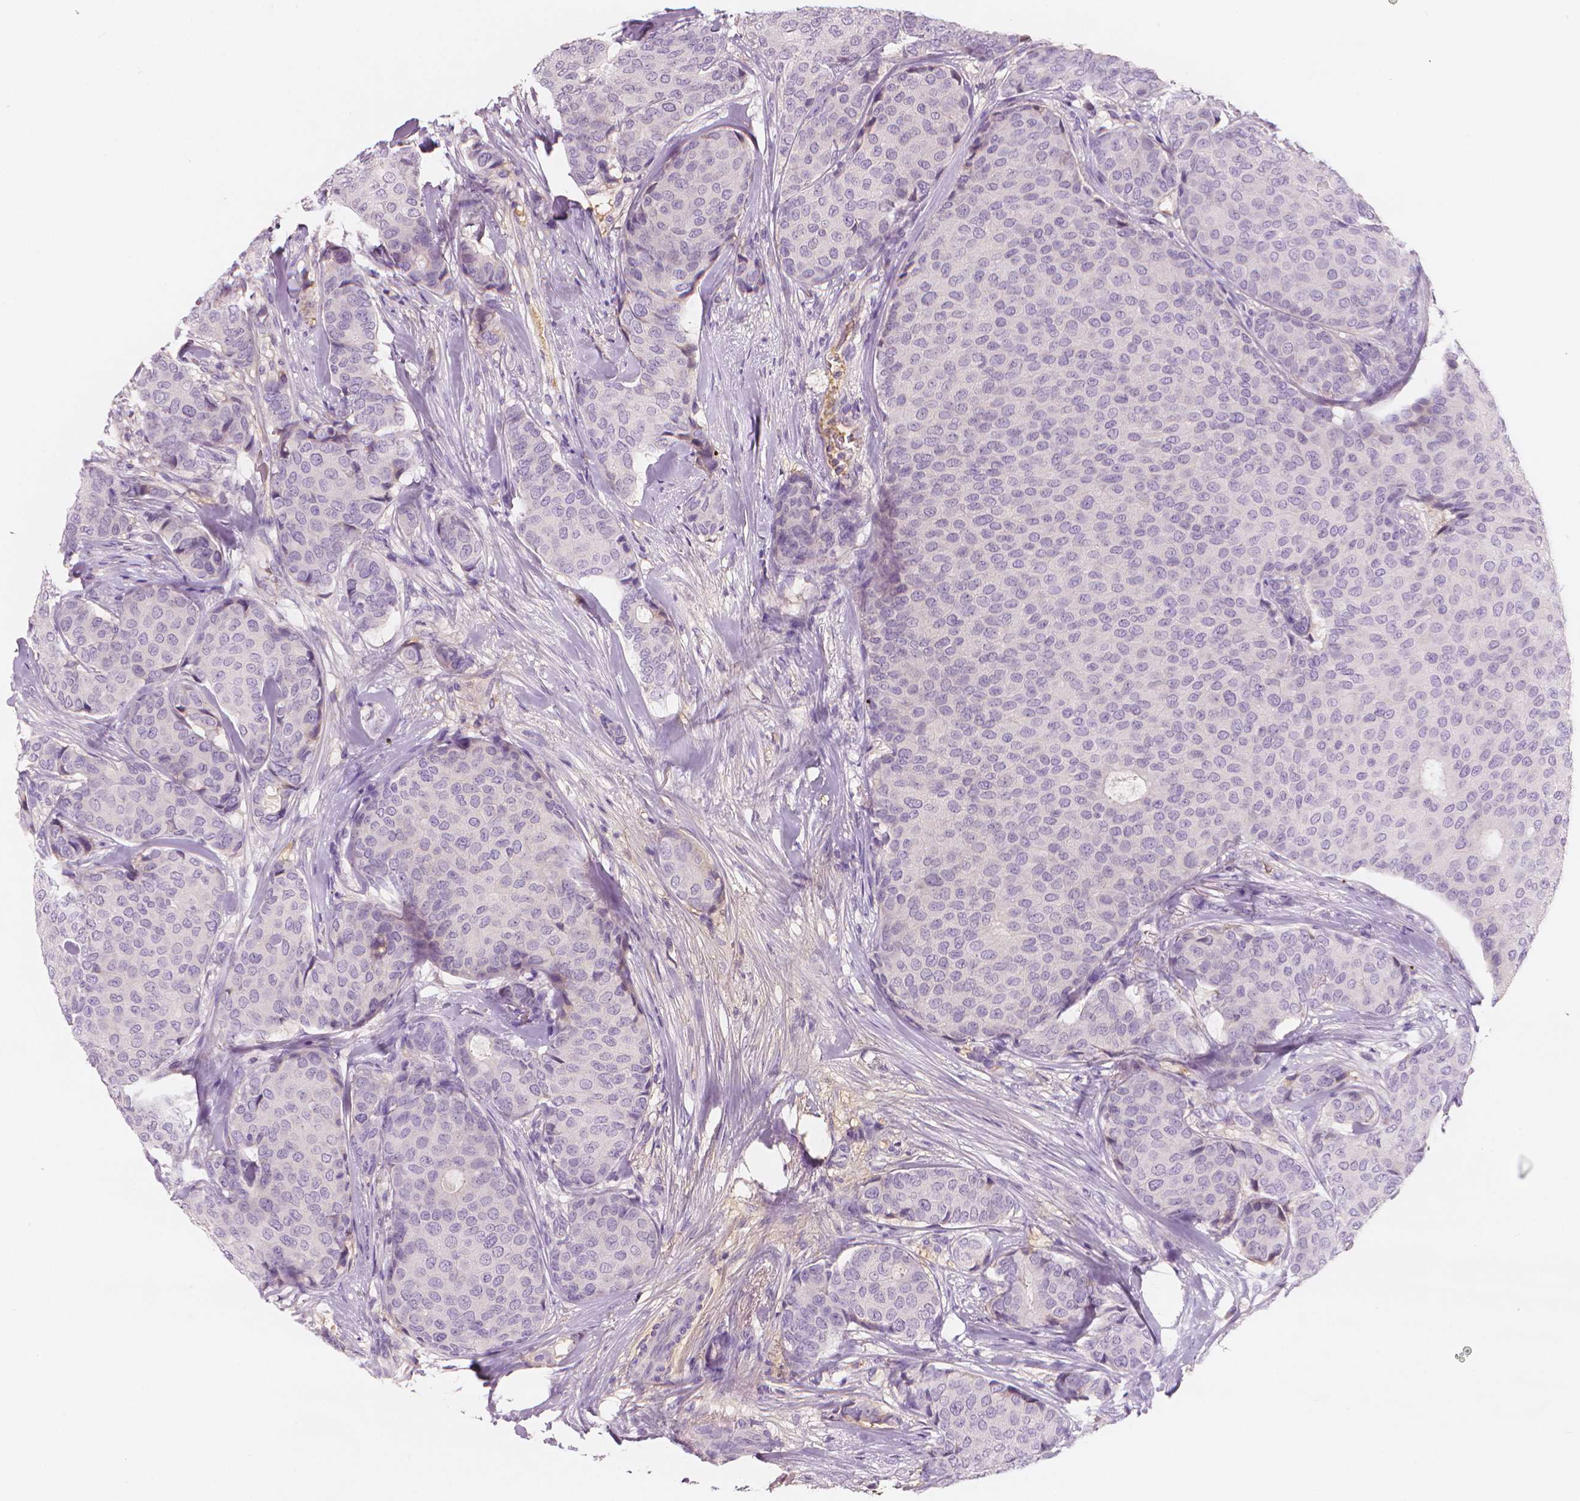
{"staining": {"intensity": "negative", "quantity": "none", "location": "none"}, "tissue": "breast cancer", "cell_type": "Tumor cells", "image_type": "cancer", "snomed": [{"axis": "morphology", "description": "Duct carcinoma"}, {"axis": "topography", "description": "Breast"}], "caption": "Tumor cells are negative for brown protein staining in breast cancer.", "gene": "APOA4", "patient": {"sex": "female", "age": 75}}